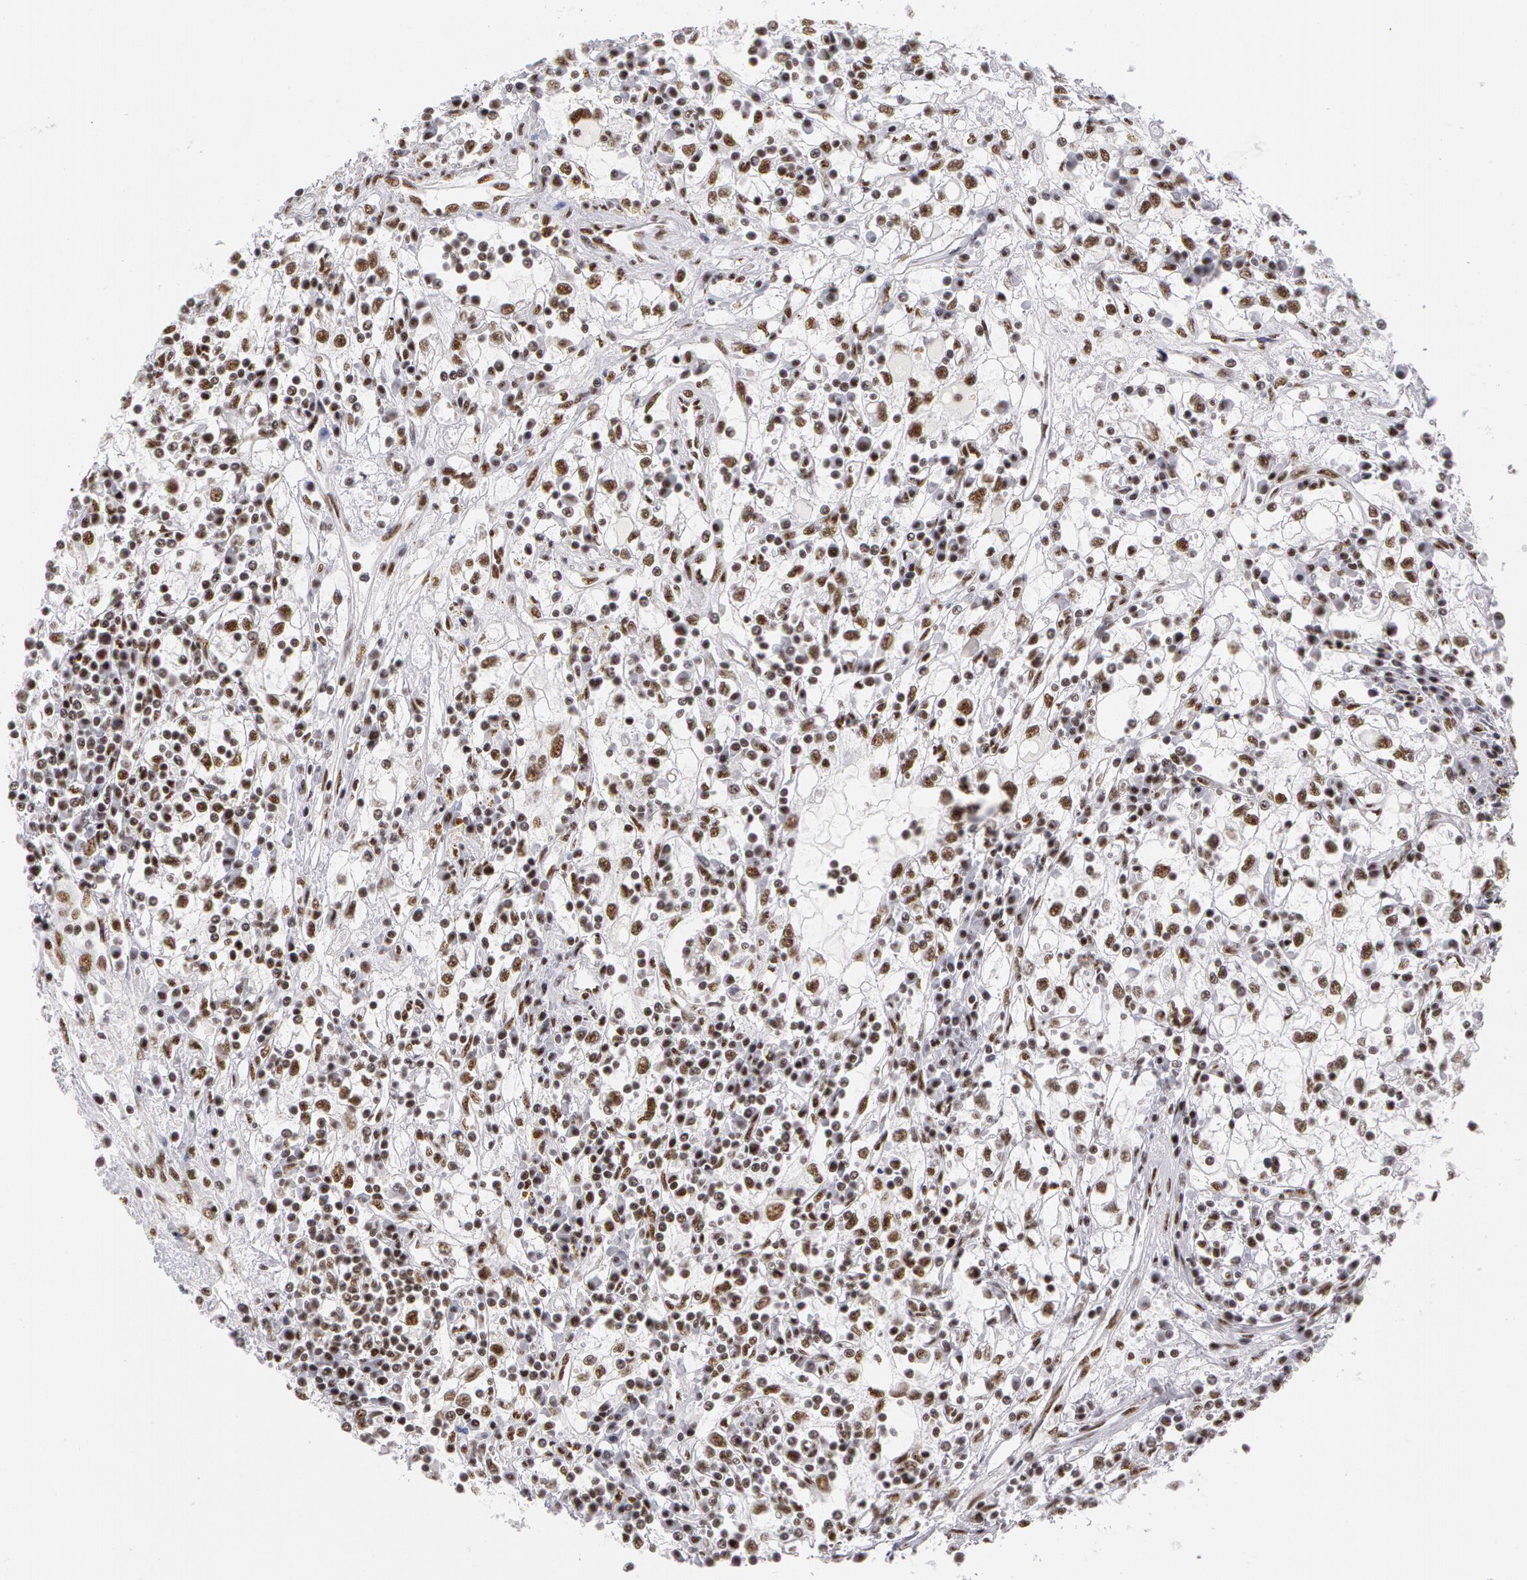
{"staining": {"intensity": "weak", "quantity": "<25%", "location": "nuclear"}, "tissue": "renal cancer", "cell_type": "Tumor cells", "image_type": "cancer", "snomed": [{"axis": "morphology", "description": "Adenocarcinoma, NOS"}, {"axis": "topography", "description": "Kidney"}], "caption": "Adenocarcinoma (renal) was stained to show a protein in brown. There is no significant positivity in tumor cells.", "gene": "PNN", "patient": {"sex": "male", "age": 82}}